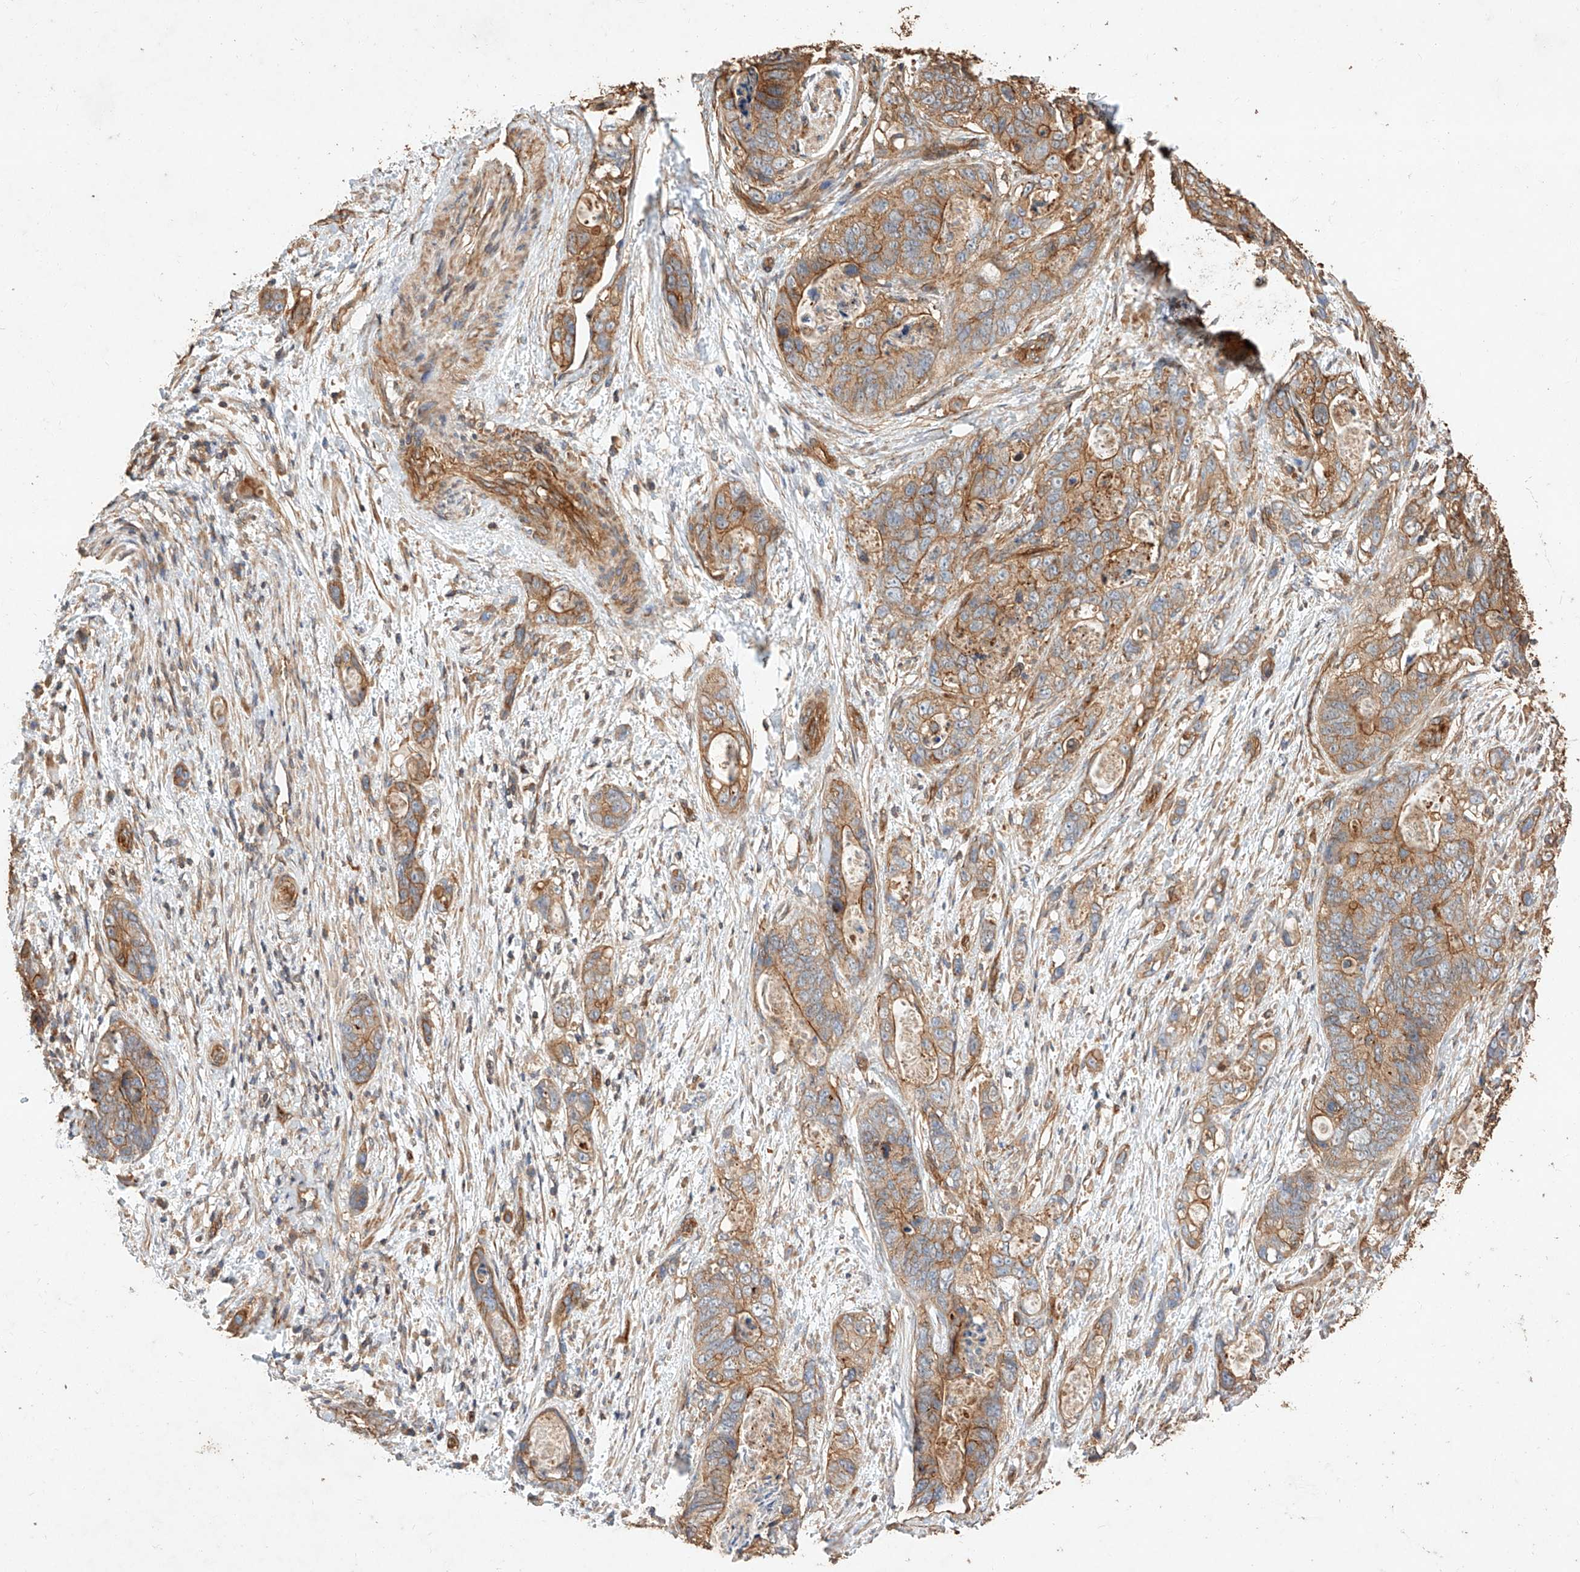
{"staining": {"intensity": "moderate", "quantity": ">75%", "location": "cytoplasmic/membranous"}, "tissue": "stomach cancer", "cell_type": "Tumor cells", "image_type": "cancer", "snomed": [{"axis": "morphology", "description": "Normal tissue, NOS"}, {"axis": "morphology", "description": "Adenocarcinoma, NOS"}, {"axis": "topography", "description": "Stomach"}], "caption": "IHC photomicrograph of neoplastic tissue: human stomach adenocarcinoma stained using immunohistochemistry displays medium levels of moderate protein expression localized specifically in the cytoplasmic/membranous of tumor cells, appearing as a cytoplasmic/membranous brown color.", "gene": "GHDC", "patient": {"sex": "female", "age": 89}}